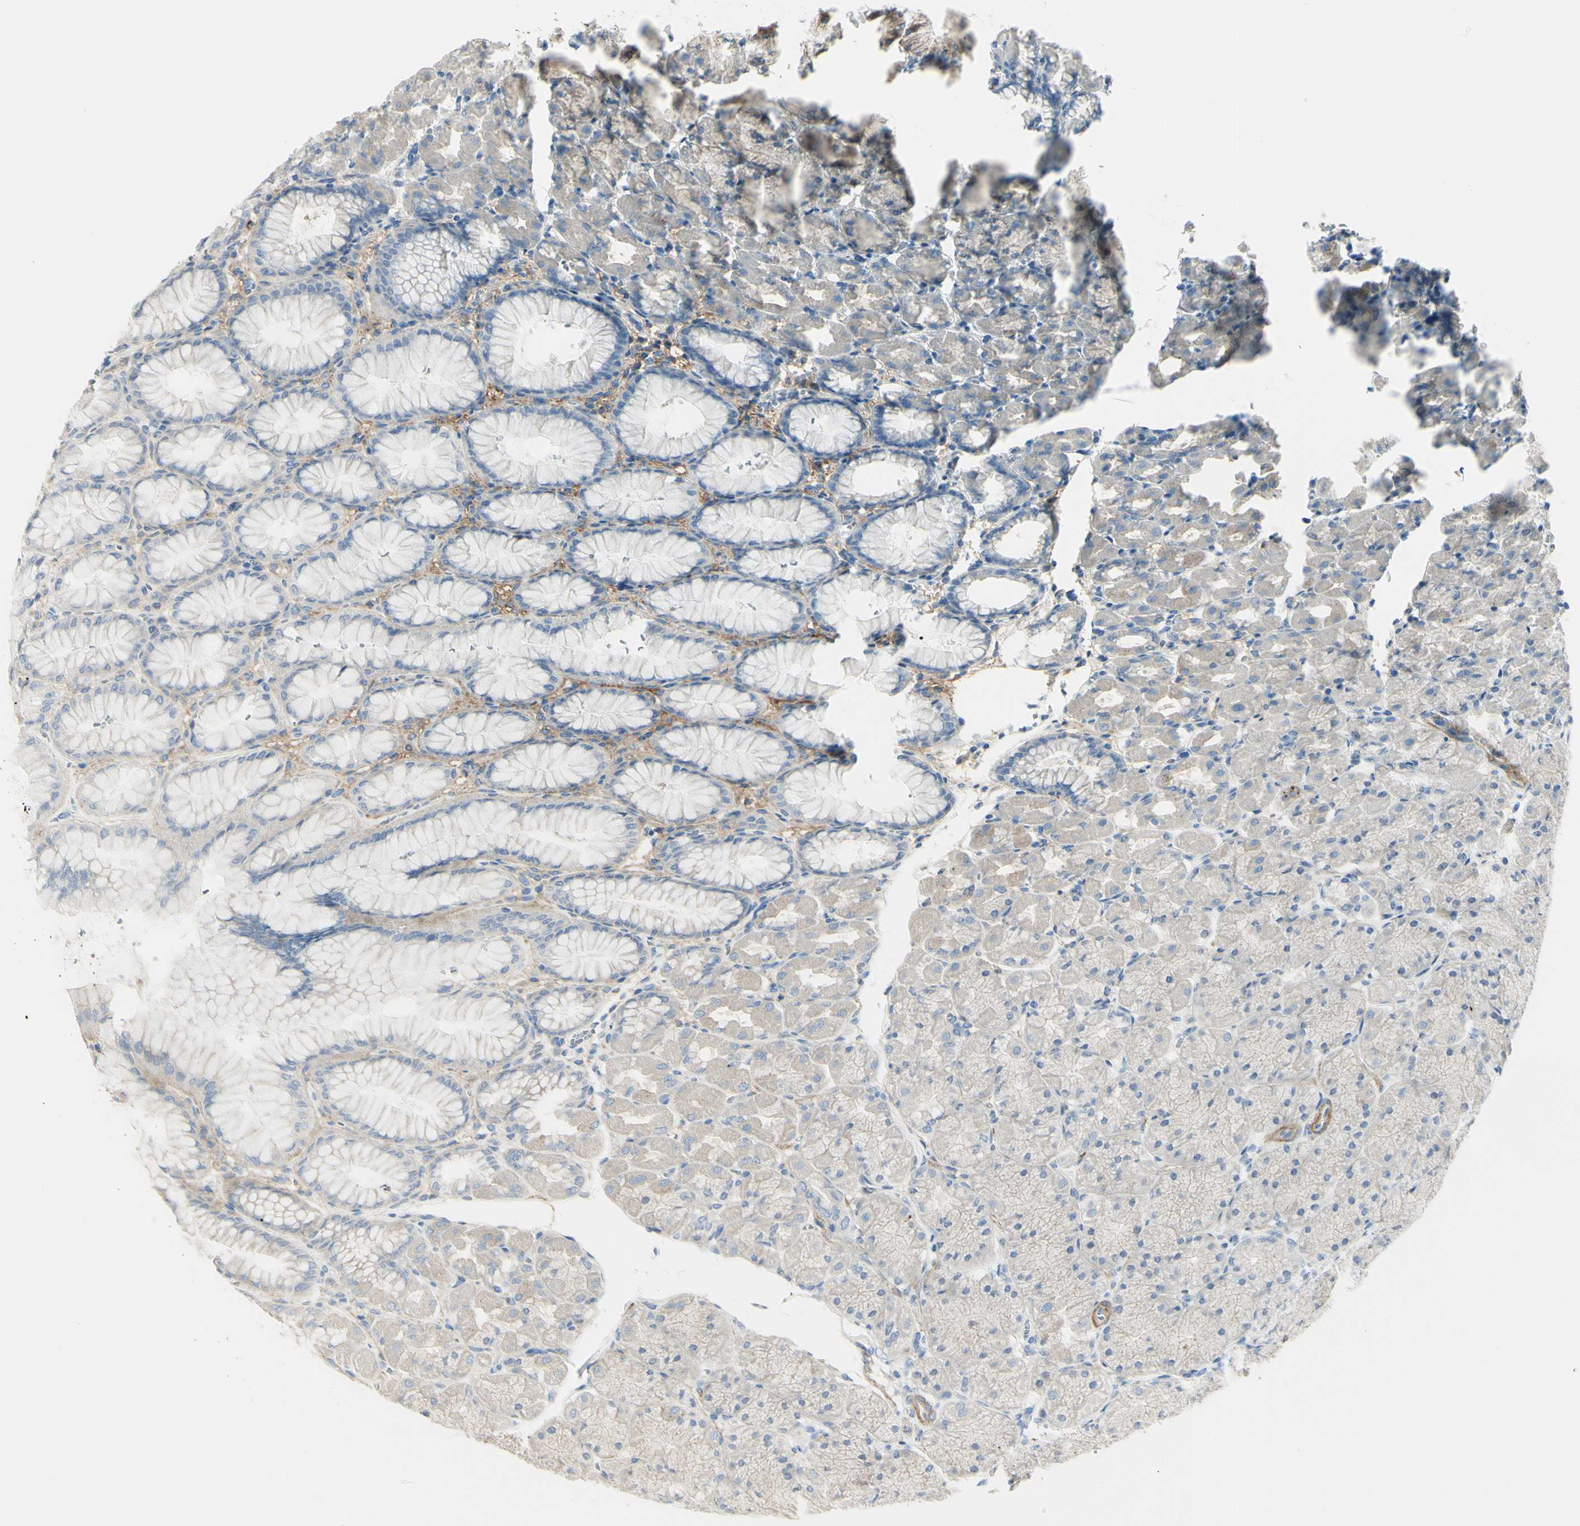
{"staining": {"intensity": "weak", "quantity": "<25%", "location": "cytoplasmic/membranous"}, "tissue": "stomach", "cell_type": "Glandular cells", "image_type": "normal", "snomed": [{"axis": "morphology", "description": "Normal tissue, NOS"}, {"axis": "topography", "description": "Stomach, upper"}], "caption": "Immunohistochemistry photomicrograph of normal stomach stained for a protein (brown), which exhibits no staining in glandular cells.", "gene": "NCBP2L", "patient": {"sex": "female", "age": 56}}